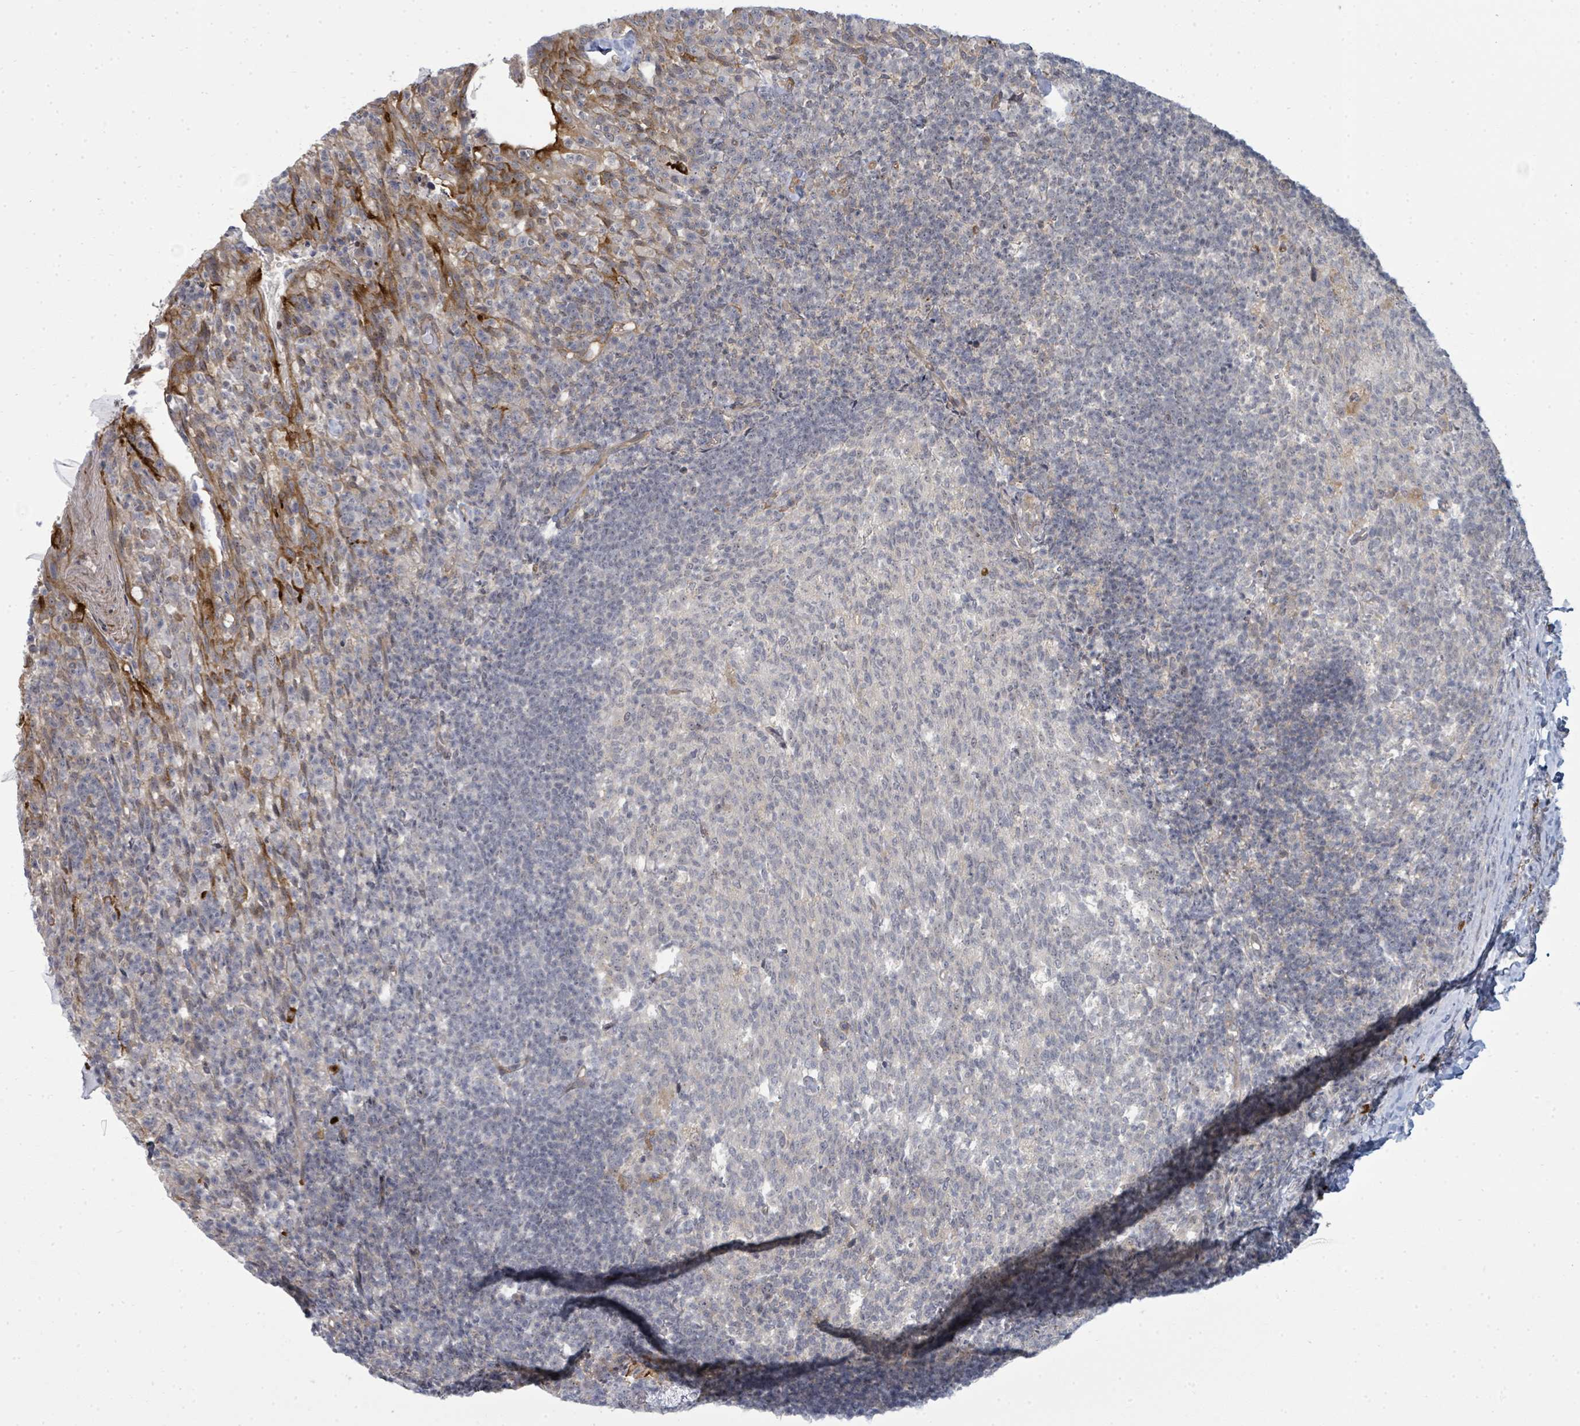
{"staining": {"intensity": "negative", "quantity": "none", "location": "none"}, "tissue": "tonsil", "cell_type": "Germinal center cells", "image_type": "normal", "snomed": [{"axis": "morphology", "description": "Normal tissue, NOS"}, {"axis": "topography", "description": "Tonsil"}], "caption": "IHC image of benign tonsil: human tonsil stained with DAB shows no significant protein positivity in germinal center cells.", "gene": "PSMG2", "patient": {"sex": "female", "age": 10}}